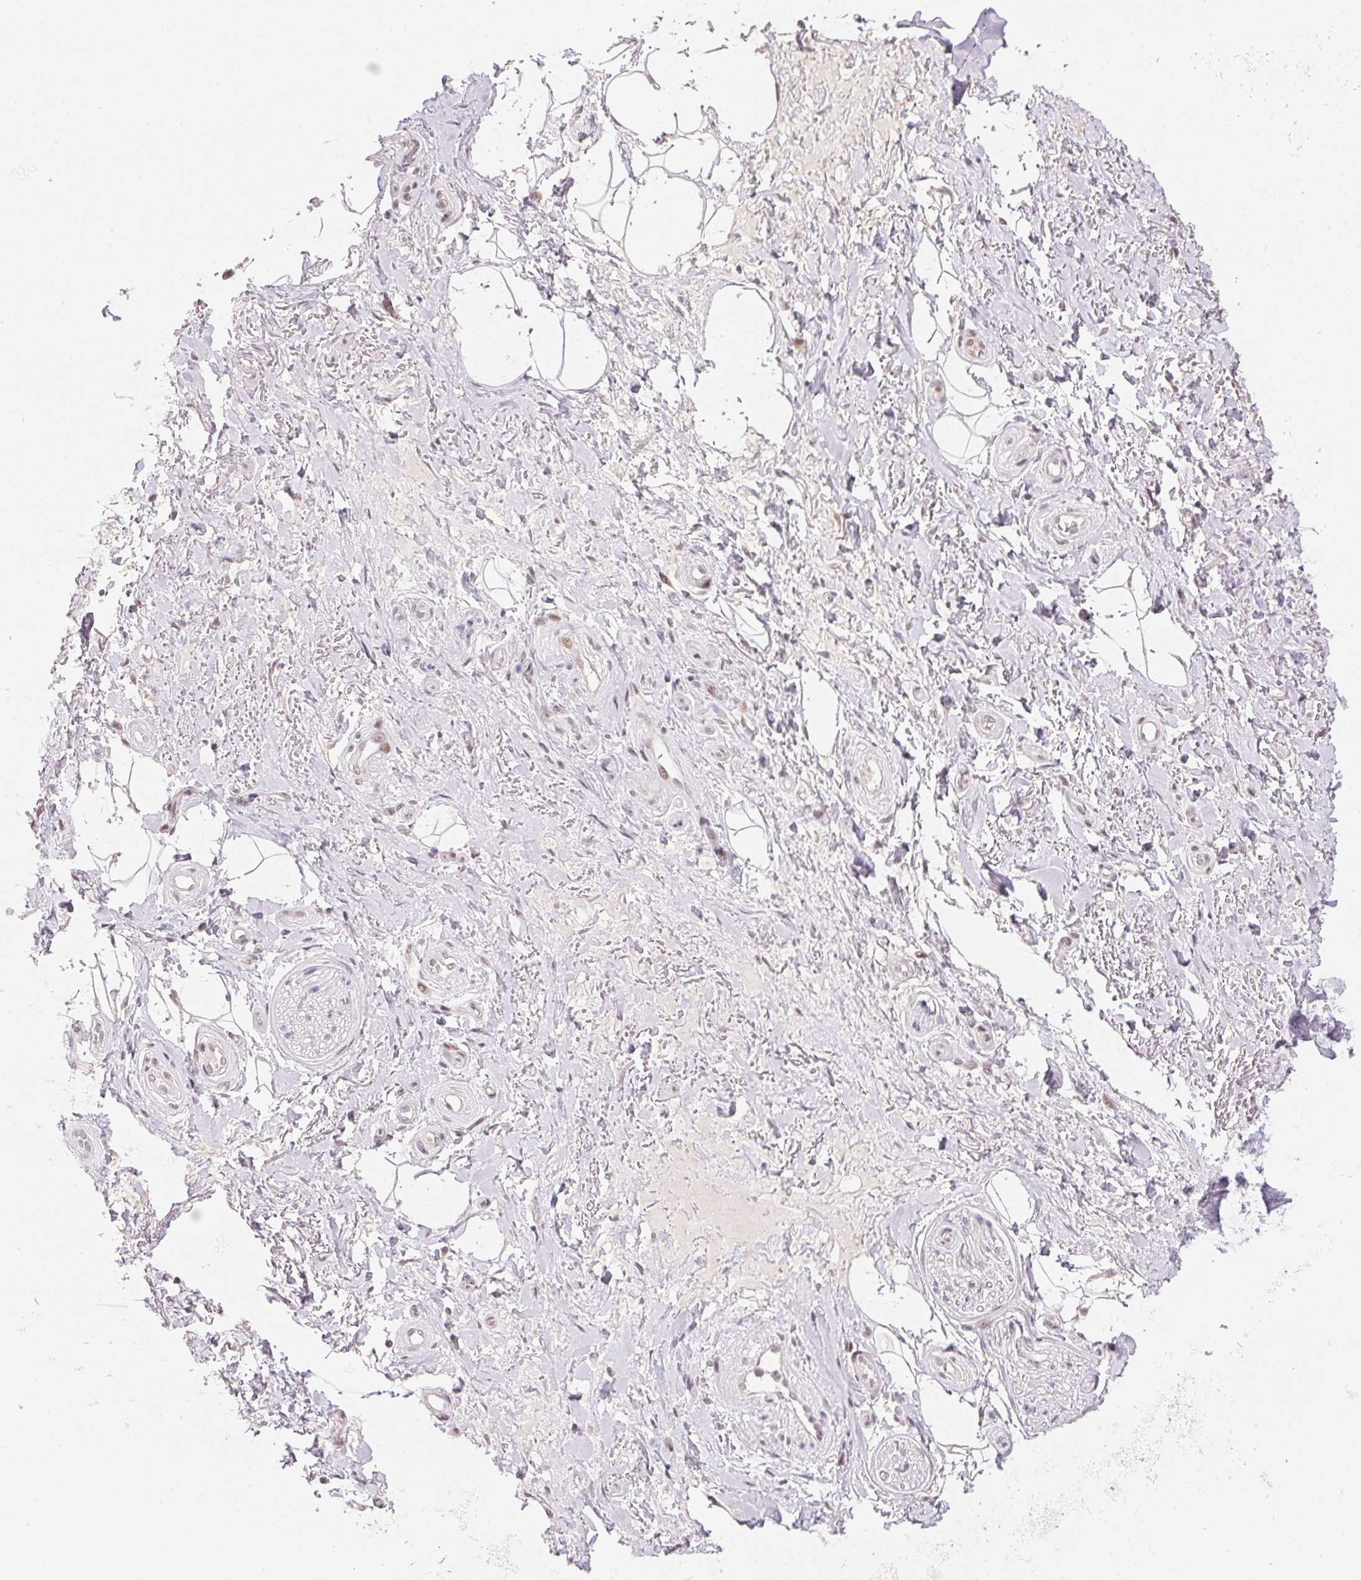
{"staining": {"intensity": "negative", "quantity": "none", "location": "none"}, "tissue": "adipose tissue", "cell_type": "Adipocytes", "image_type": "normal", "snomed": [{"axis": "morphology", "description": "Normal tissue, NOS"}, {"axis": "topography", "description": "Anal"}, {"axis": "topography", "description": "Peripheral nerve tissue"}], "caption": "Adipocytes show no significant protein expression in benign adipose tissue. (Brightfield microscopy of DAB (3,3'-diaminobenzidine) immunohistochemistry (IHC) at high magnification).", "gene": "KDM4D", "patient": {"sex": "male", "age": 53}}